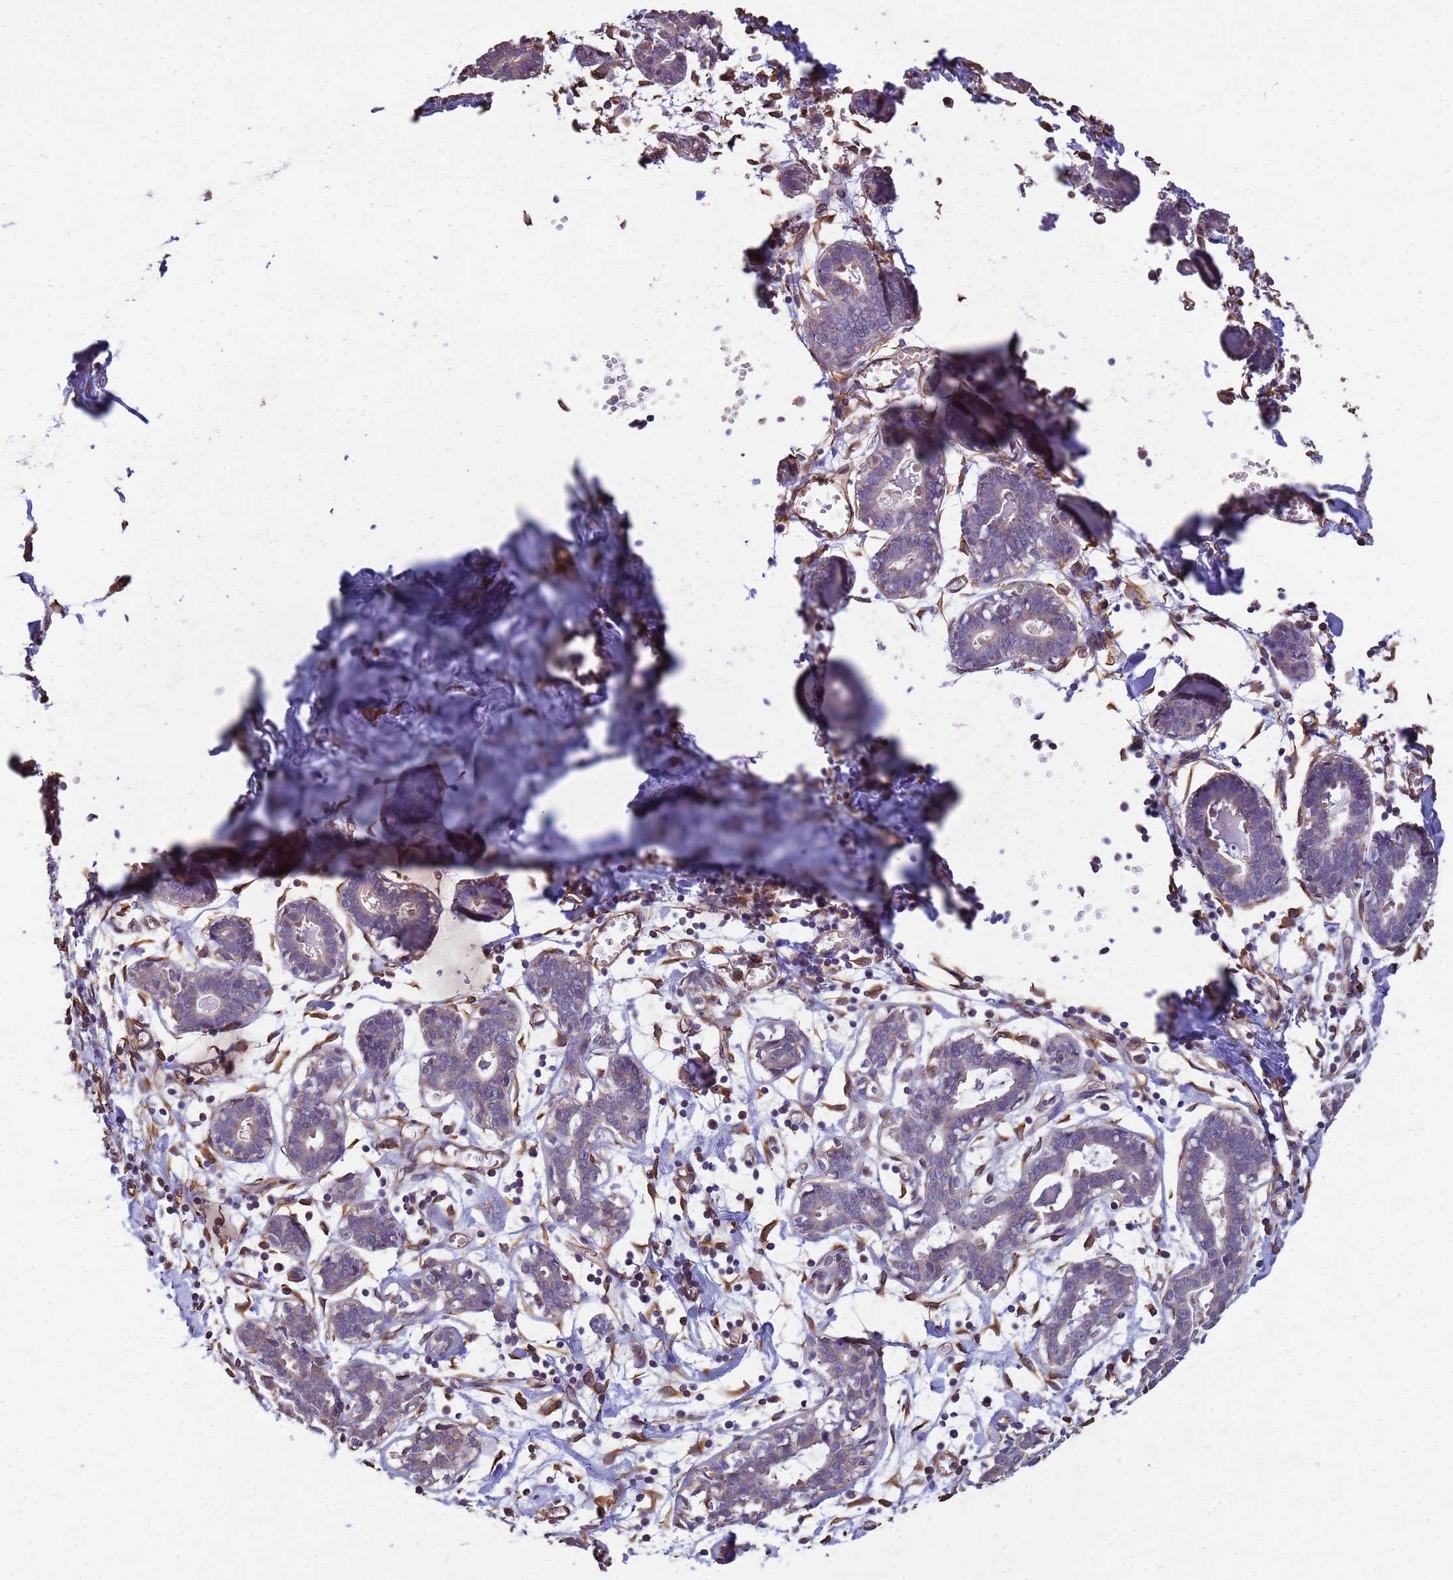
{"staining": {"intensity": "negative", "quantity": "none", "location": "none"}, "tissue": "breast", "cell_type": "Adipocytes", "image_type": "normal", "snomed": [{"axis": "morphology", "description": "Normal tissue, NOS"}, {"axis": "topography", "description": "Breast"}], "caption": "The micrograph reveals no staining of adipocytes in benign breast. (IHC, brightfield microscopy, high magnification).", "gene": "TCEAL3", "patient": {"sex": "female", "age": 27}}